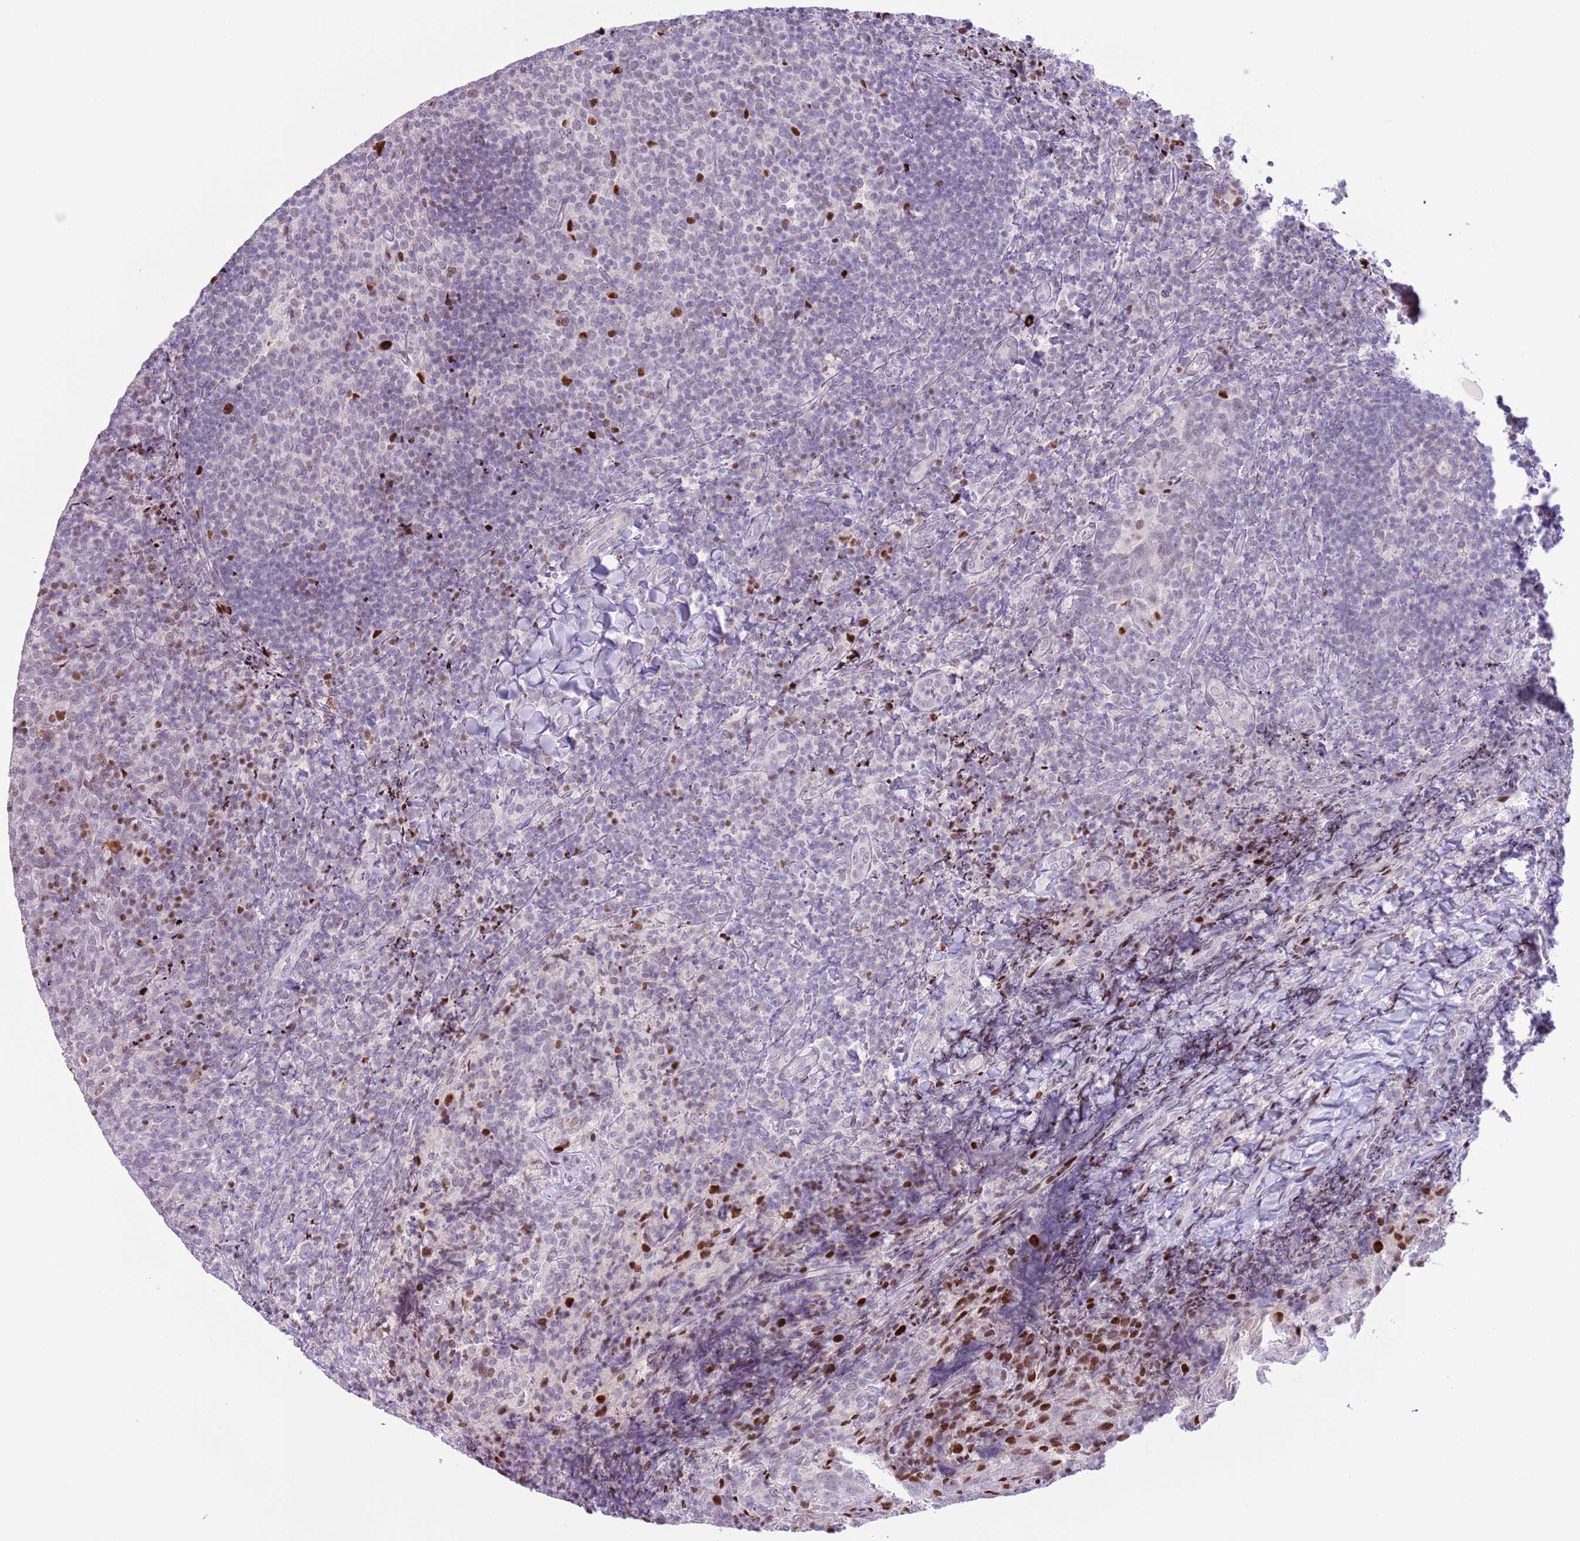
{"staining": {"intensity": "strong", "quantity": "25%-75%", "location": "nuclear"}, "tissue": "tonsil", "cell_type": "Germinal center cells", "image_type": "normal", "snomed": [{"axis": "morphology", "description": "Normal tissue, NOS"}, {"axis": "topography", "description": "Tonsil"}], "caption": "Germinal center cells exhibit high levels of strong nuclear staining in about 25%-75% of cells in unremarkable human tonsil. Using DAB (3,3'-diaminobenzidine) (brown) and hematoxylin (blue) stains, captured at high magnification using brightfield microscopy.", "gene": "MFSD10", "patient": {"sex": "female", "age": 10}}